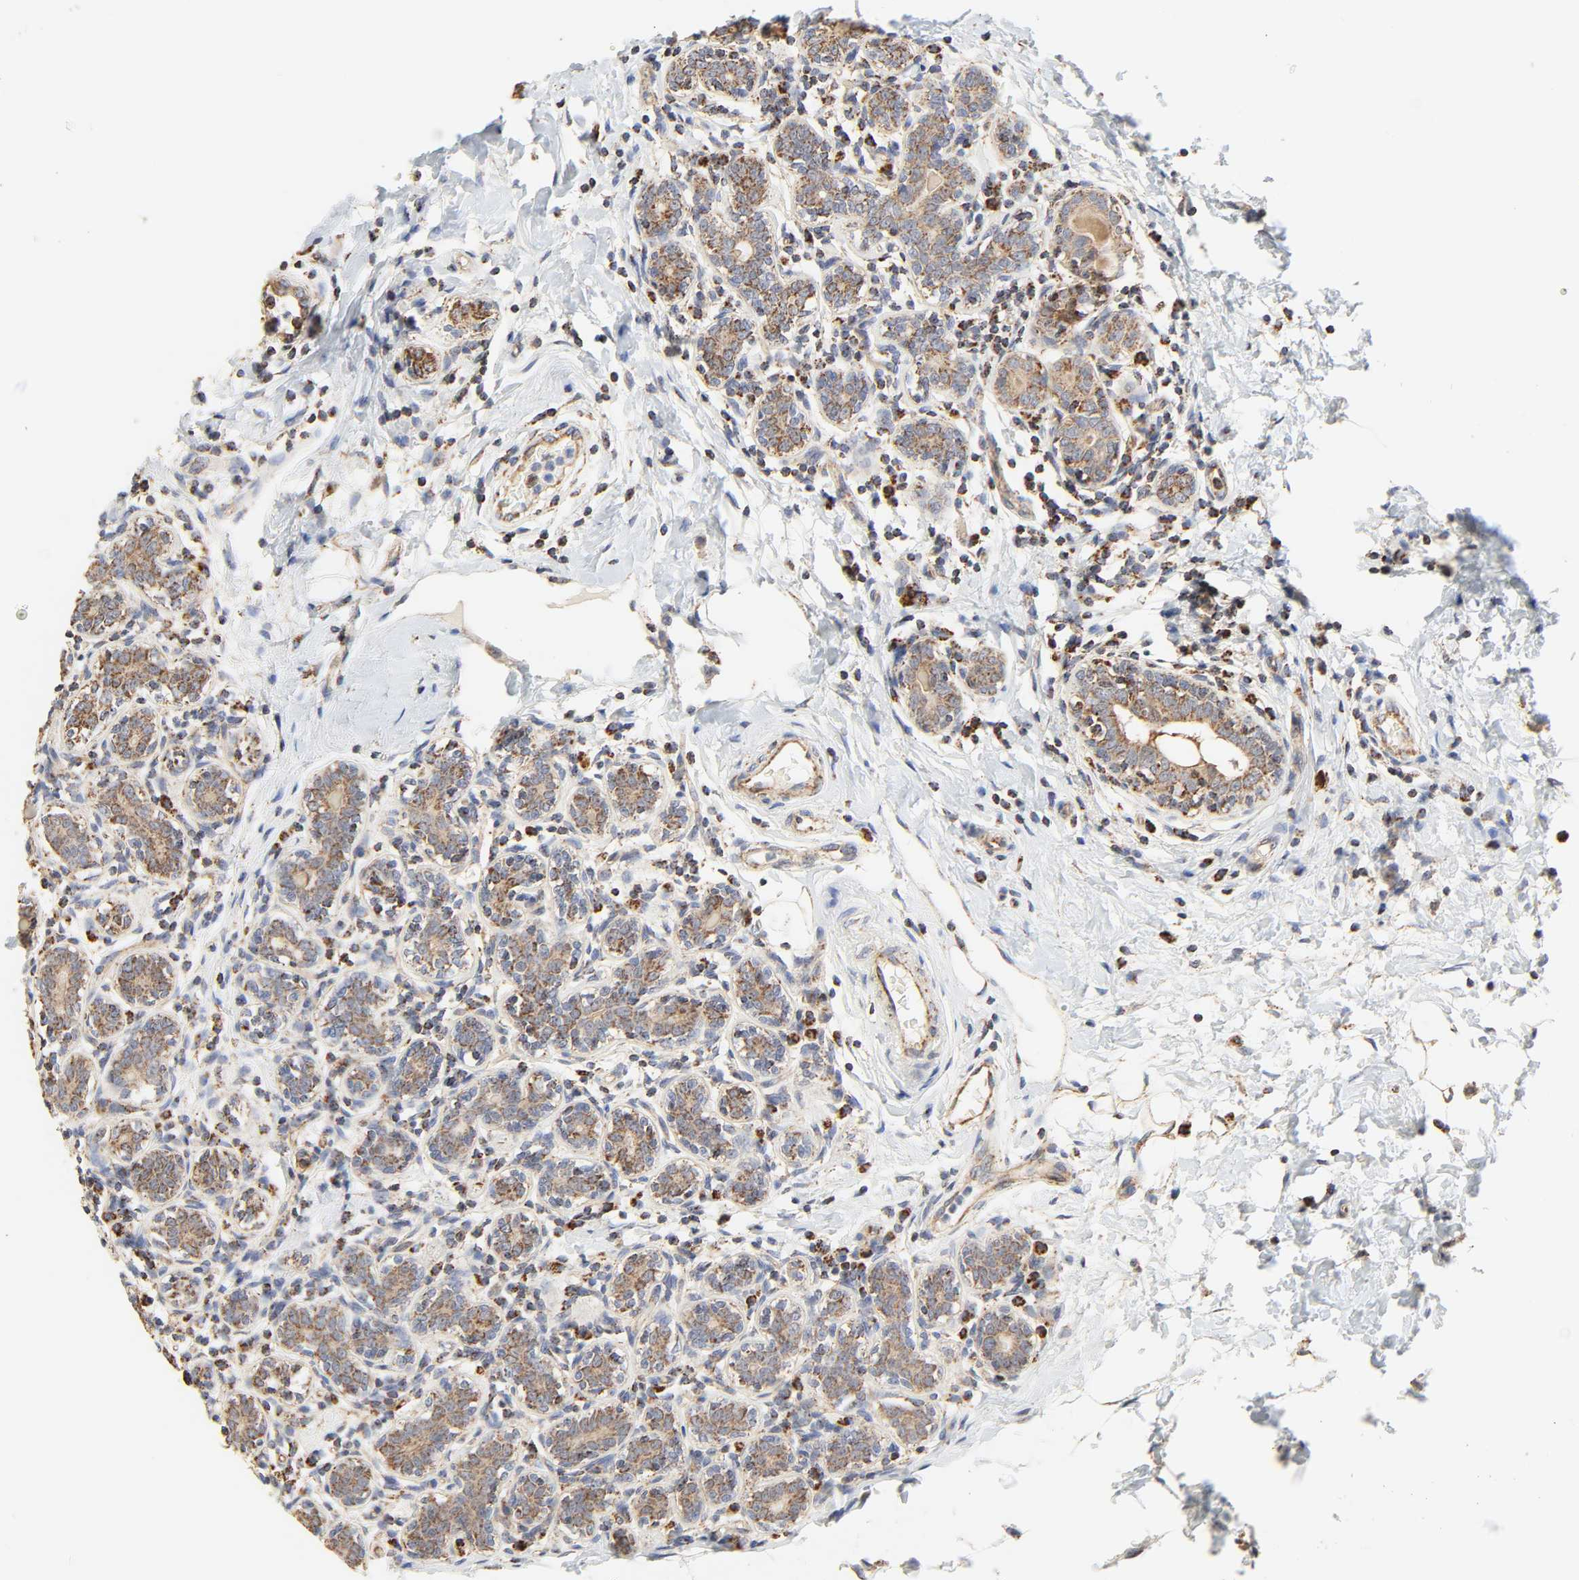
{"staining": {"intensity": "moderate", "quantity": ">75%", "location": "cytoplasmic/membranous"}, "tissue": "breast cancer", "cell_type": "Tumor cells", "image_type": "cancer", "snomed": [{"axis": "morphology", "description": "Normal tissue, NOS"}, {"axis": "morphology", "description": "Lobular carcinoma"}, {"axis": "topography", "description": "Breast"}], "caption": "Tumor cells show moderate cytoplasmic/membranous positivity in about >75% of cells in breast cancer. The staining was performed using DAB, with brown indicating positive protein expression. Nuclei are stained blue with hematoxylin.", "gene": "ZMAT5", "patient": {"sex": "female", "age": 47}}